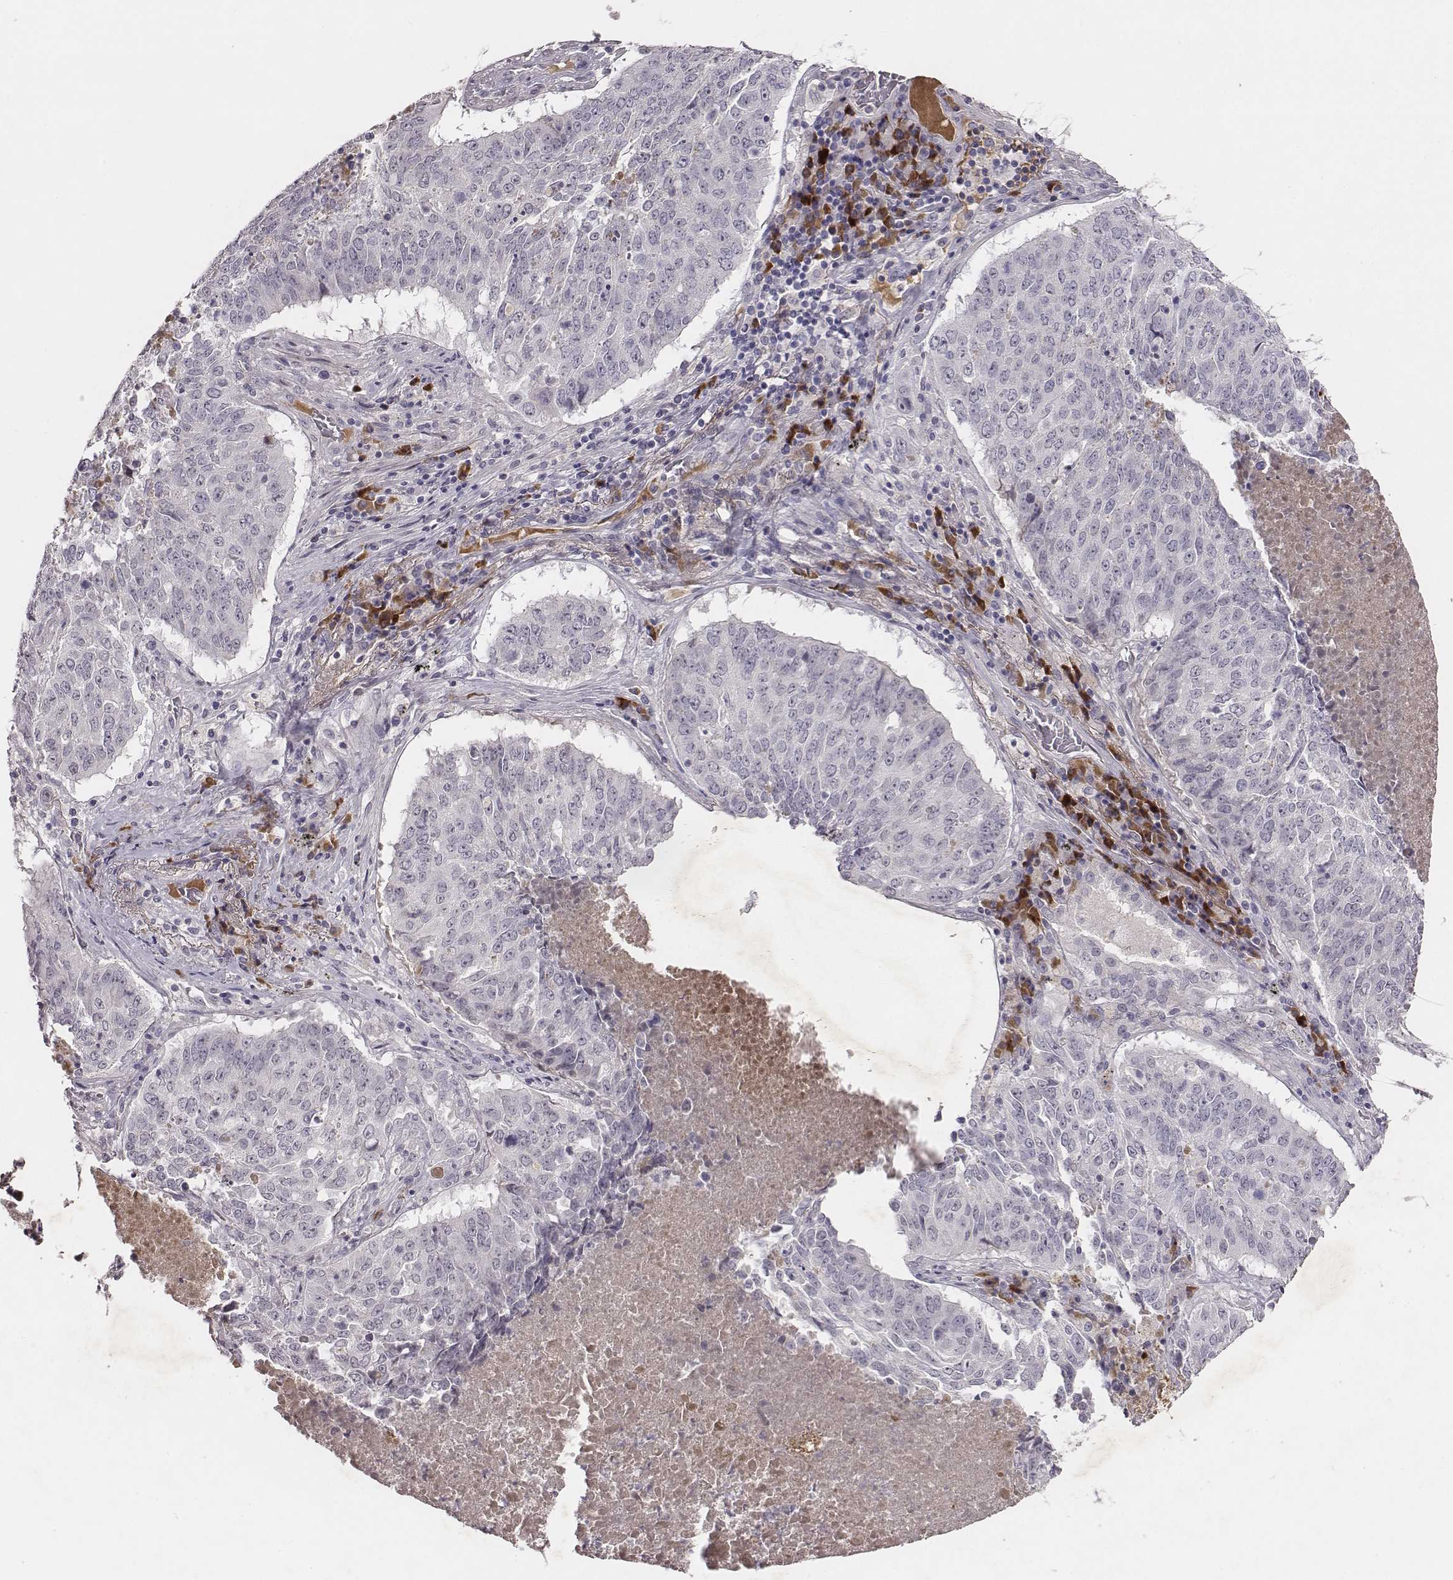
{"staining": {"intensity": "negative", "quantity": "none", "location": "none"}, "tissue": "lung cancer", "cell_type": "Tumor cells", "image_type": "cancer", "snomed": [{"axis": "morphology", "description": "Normal tissue, NOS"}, {"axis": "morphology", "description": "Squamous cell carcinoma, NOS"}, {"axis": "topography", "description": "Bronchus"}, {"axis": "topography", "description": "Lung"}], "caption": "Immunohistochemistry (IHC) of lung cancer (squamous cell carcinoma) exhibits no expression in tumor cells. (Stains: DAB (3,3'-diaminobenzidine) immunohistochemistry (IHC) with hematoxylin counter stain, Microscopy: brightfield microscopy at high magnification).", "gene": "SLC22A6", "patient": {"sex": "male", "age": 64}}